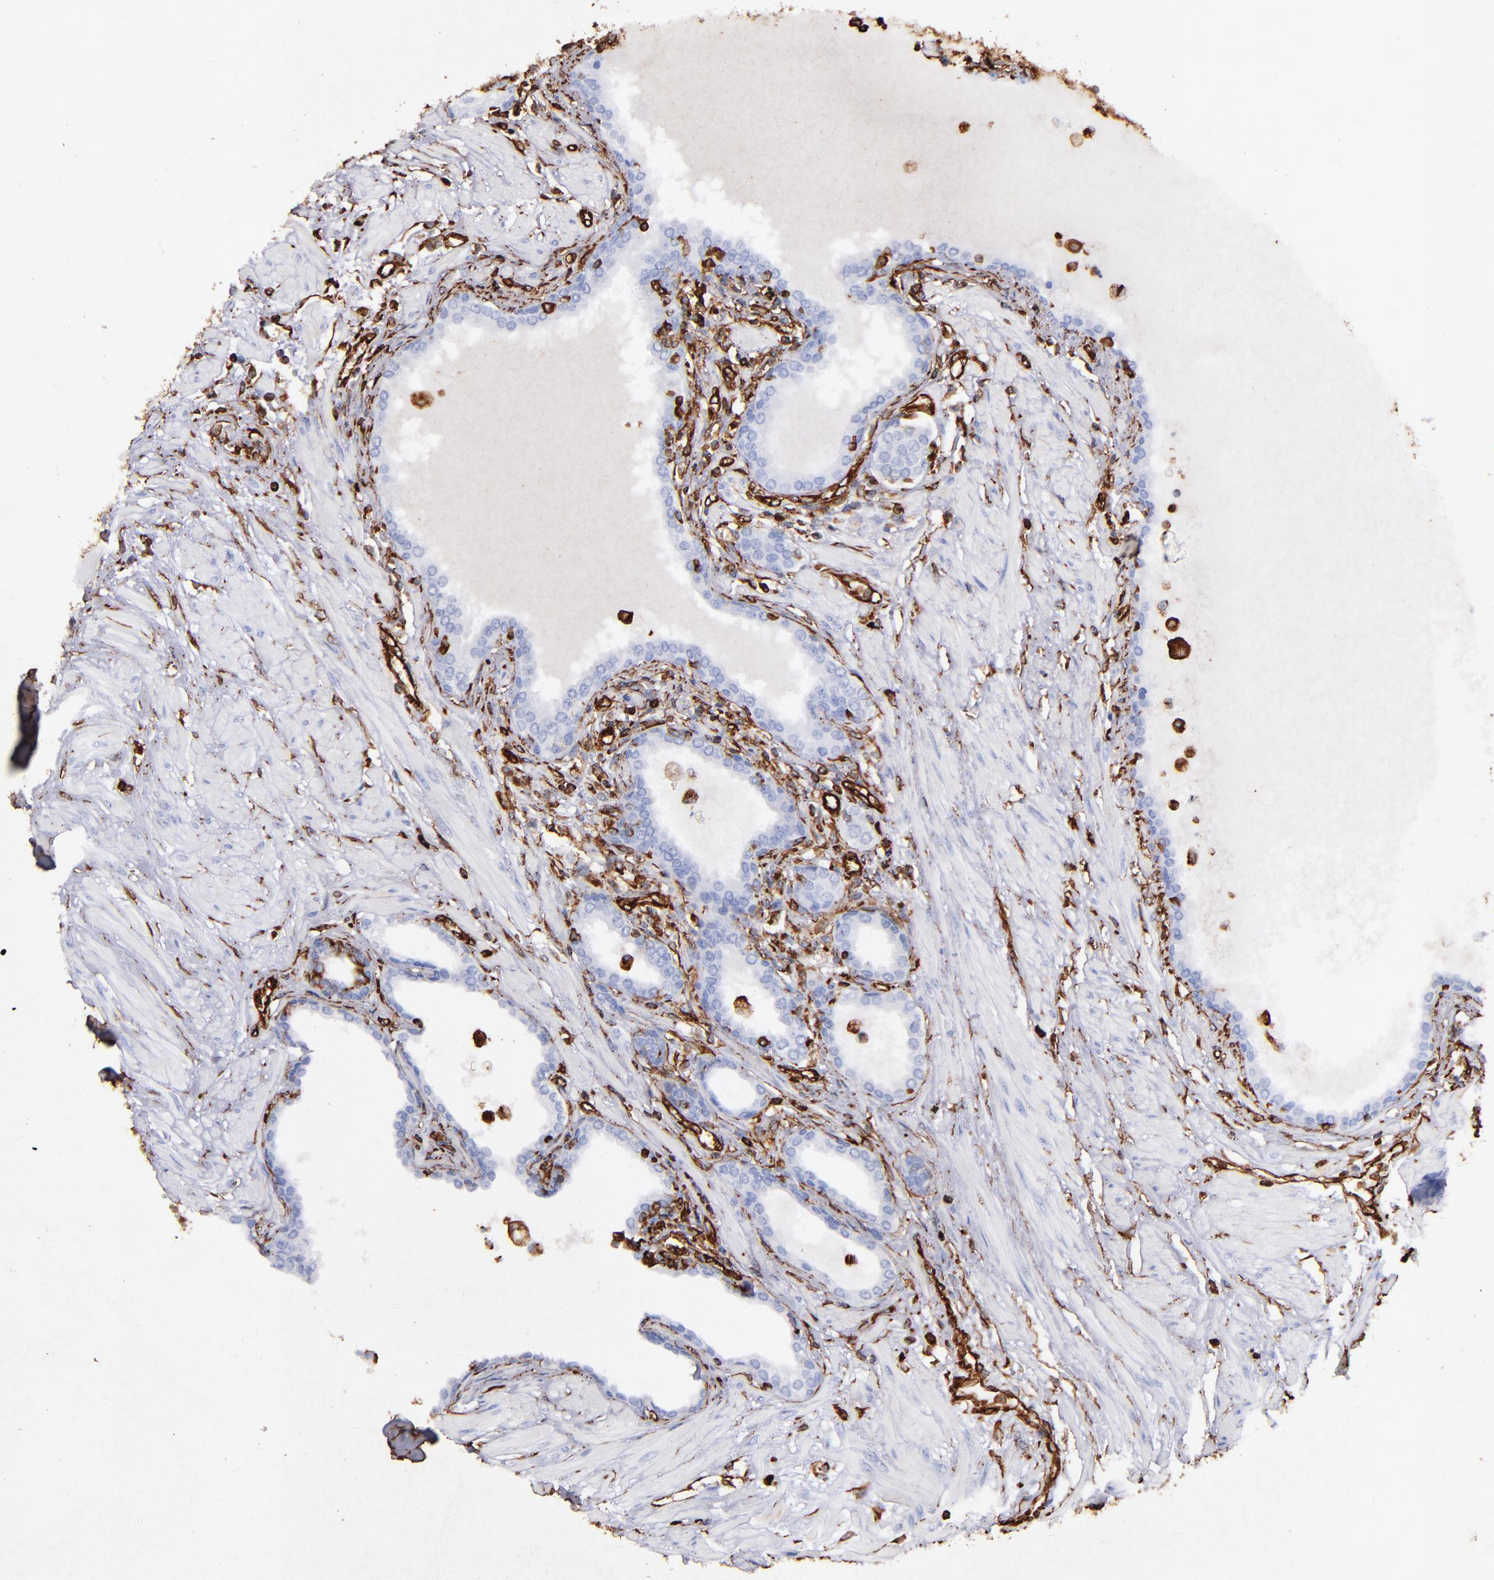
{"staining": {"intensity": "negative", "quantity": "none", "location": "none"}, "tissue": "prostate", "cell_type": "Glandular cells", "image_type": "normal", "snomed": [{"axis": "morphology", "description": "Normal tissue, NOS"}, {"axis": "topography", "description": "Prostate"}], "caption": "A high-resolution micrograph shows IHC staining of unremarkable prostate, which demonstrates no significant positivity in glandular cells. Brightfield microscopy of IHC stained with DAB (brown) and hematoxylin (blue), captured at high magnification.", "gene": "VIM", "patient": {"sex": "male", "age": 64}}